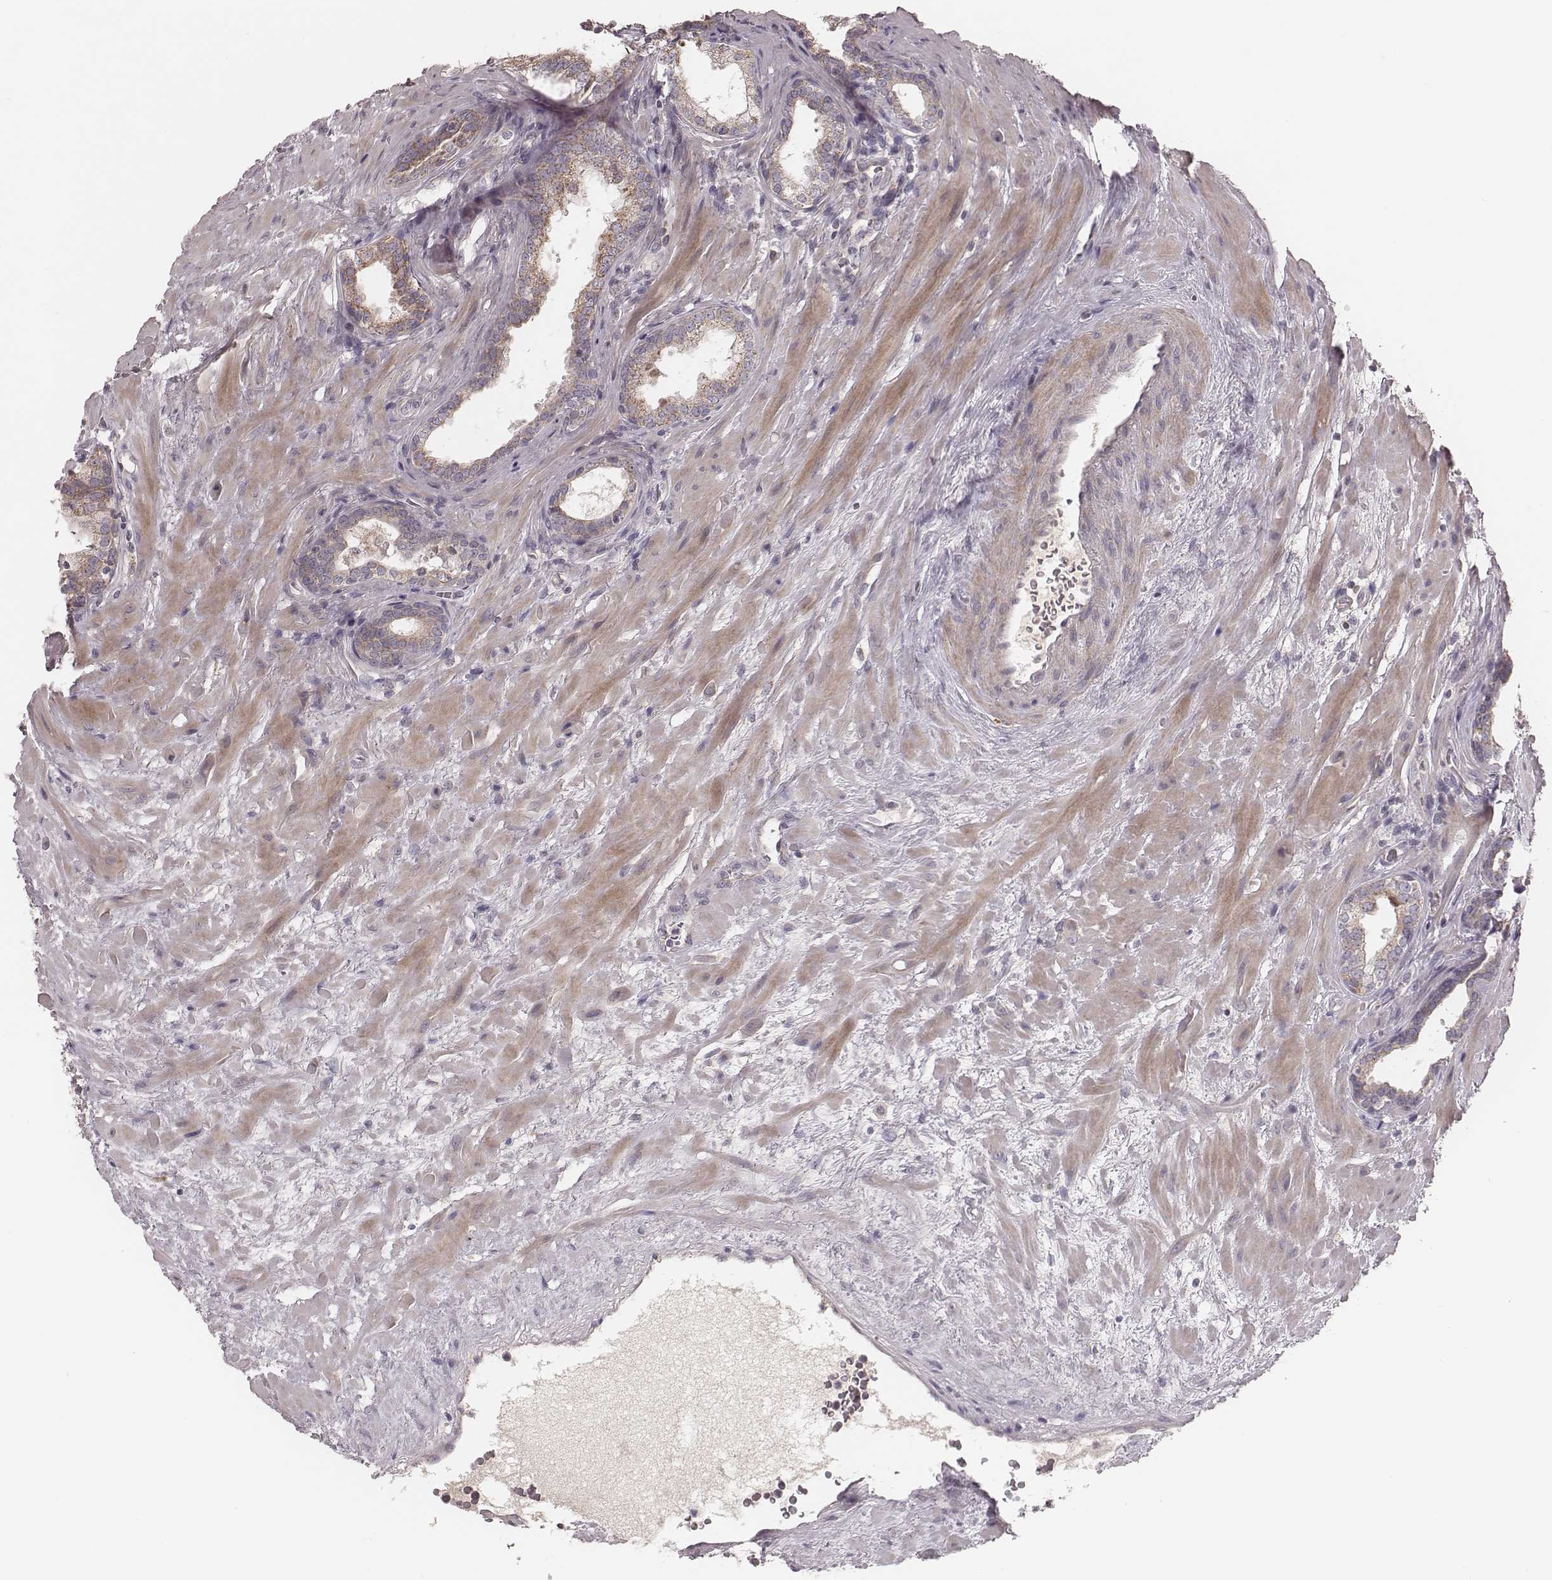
{"staining": {"intensity": "moderate", "quantity": "25%-75%", "location": "cytoplasmic/membranous"}, "tissue": "prostate cancer", "cell_type": "Tumor cells", "image_type": "cancer", "snomed": [{"axis": "morphology", "description": "Adenocarcinoma, NOS"}, {"axis": "topography", "description": "Prostate"}], "caption": "Human adenocarcinoma (prostate) stained for a protein (brown) exhibits moderate cytoplasmic/membranous positive staining in approximately 25%-75% of tumor cells.", "gene": "MRPS27", "patient": {"sex": "male", "age": 66}}